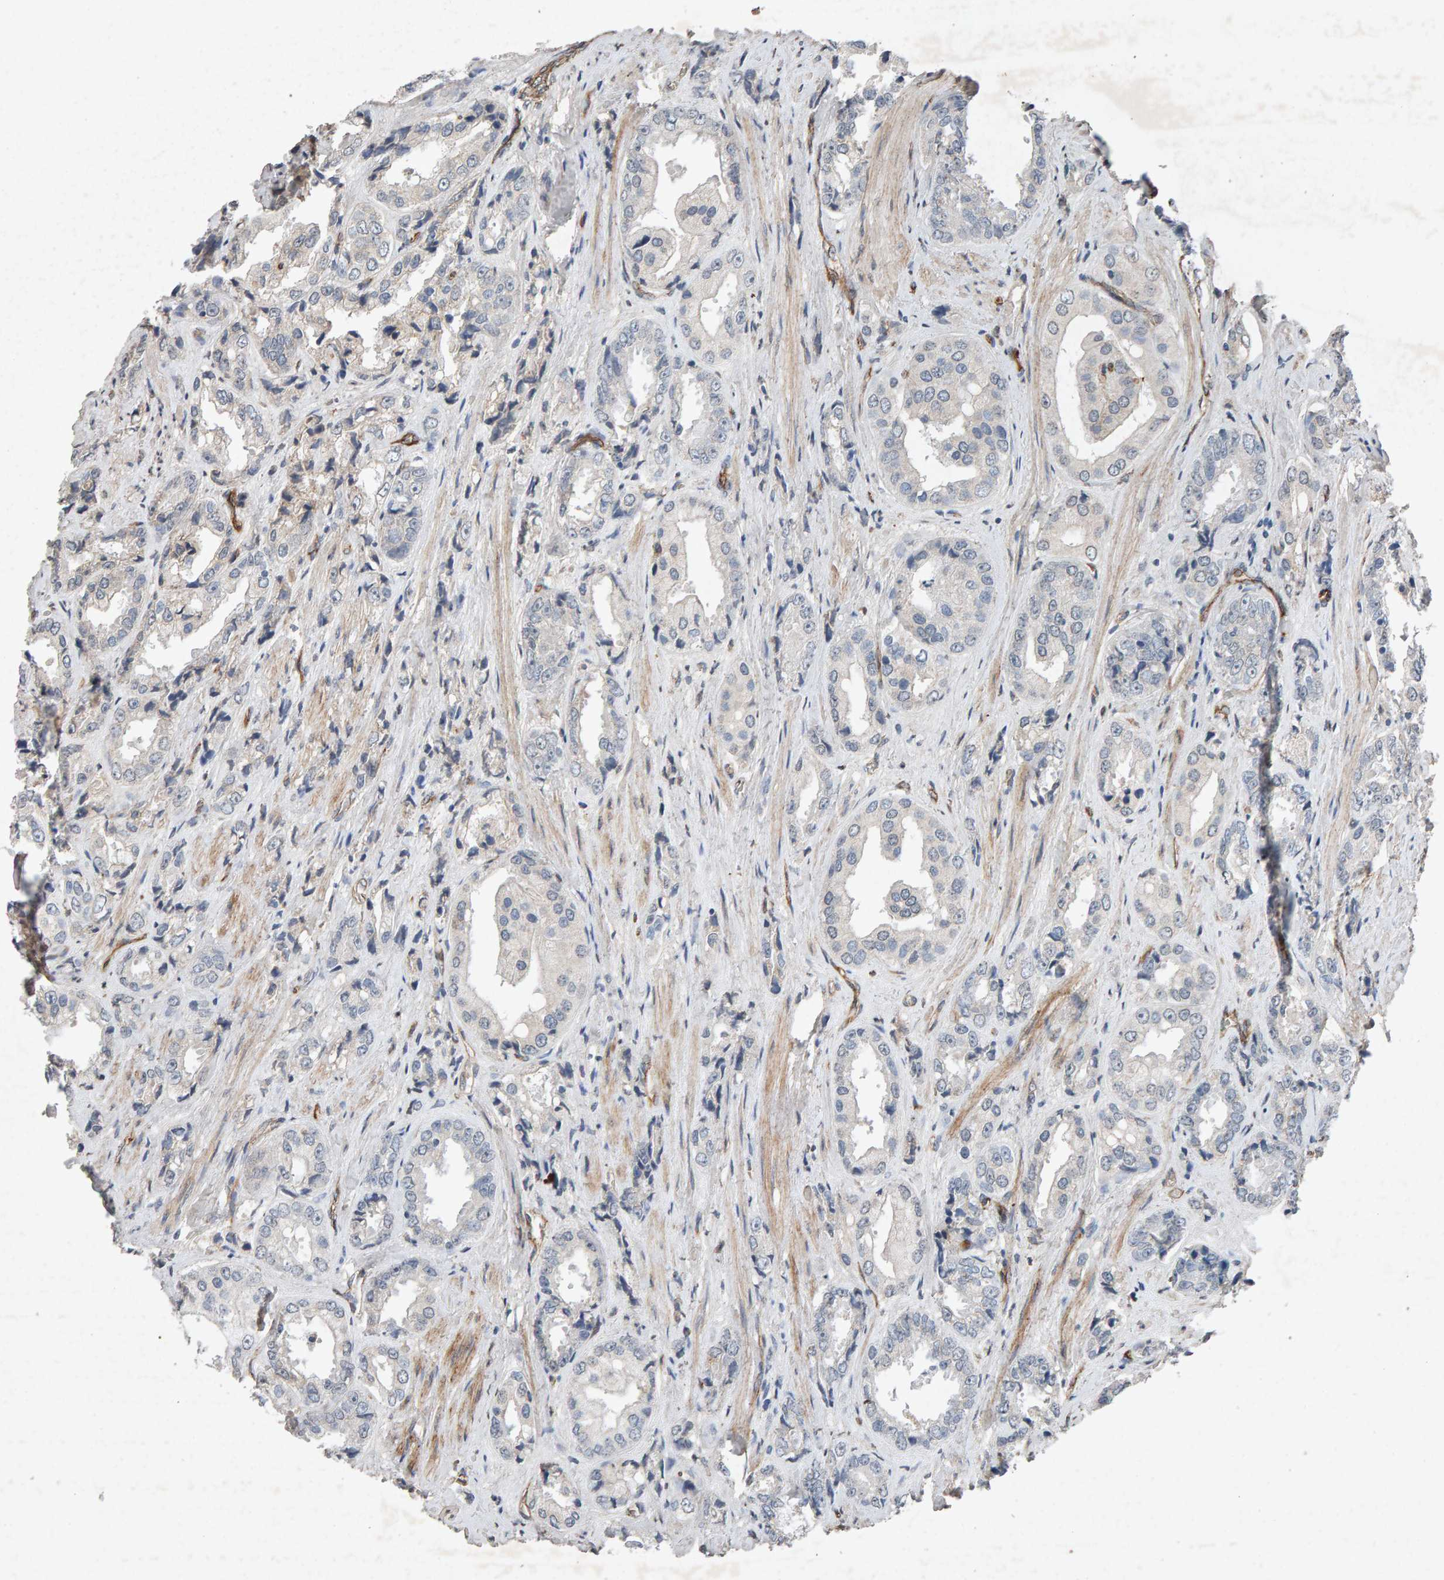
{"staining": {"intensity": "weak", "quantity": "<25%", "location": "cytoplasmic/membranous"}, "tissue": "prostate cancer", "cell_type": "Tumor cells", "image_type": "cancer", "snomed": [{"axis": "morphology", "description": "Adenocarcinoma, High grade"}, {"axis": "topography", "description": "Prostate"}], "caption": "Immunohistochemistry micrograph of neoplastic tissue: human prostate cancer stained with DAB (3,3'-diaminobenzidine) demonstrates no significant protein staining in tumor cells.", "gene": "PTPRM", "patient": {"sex": "male", "age": 61}}